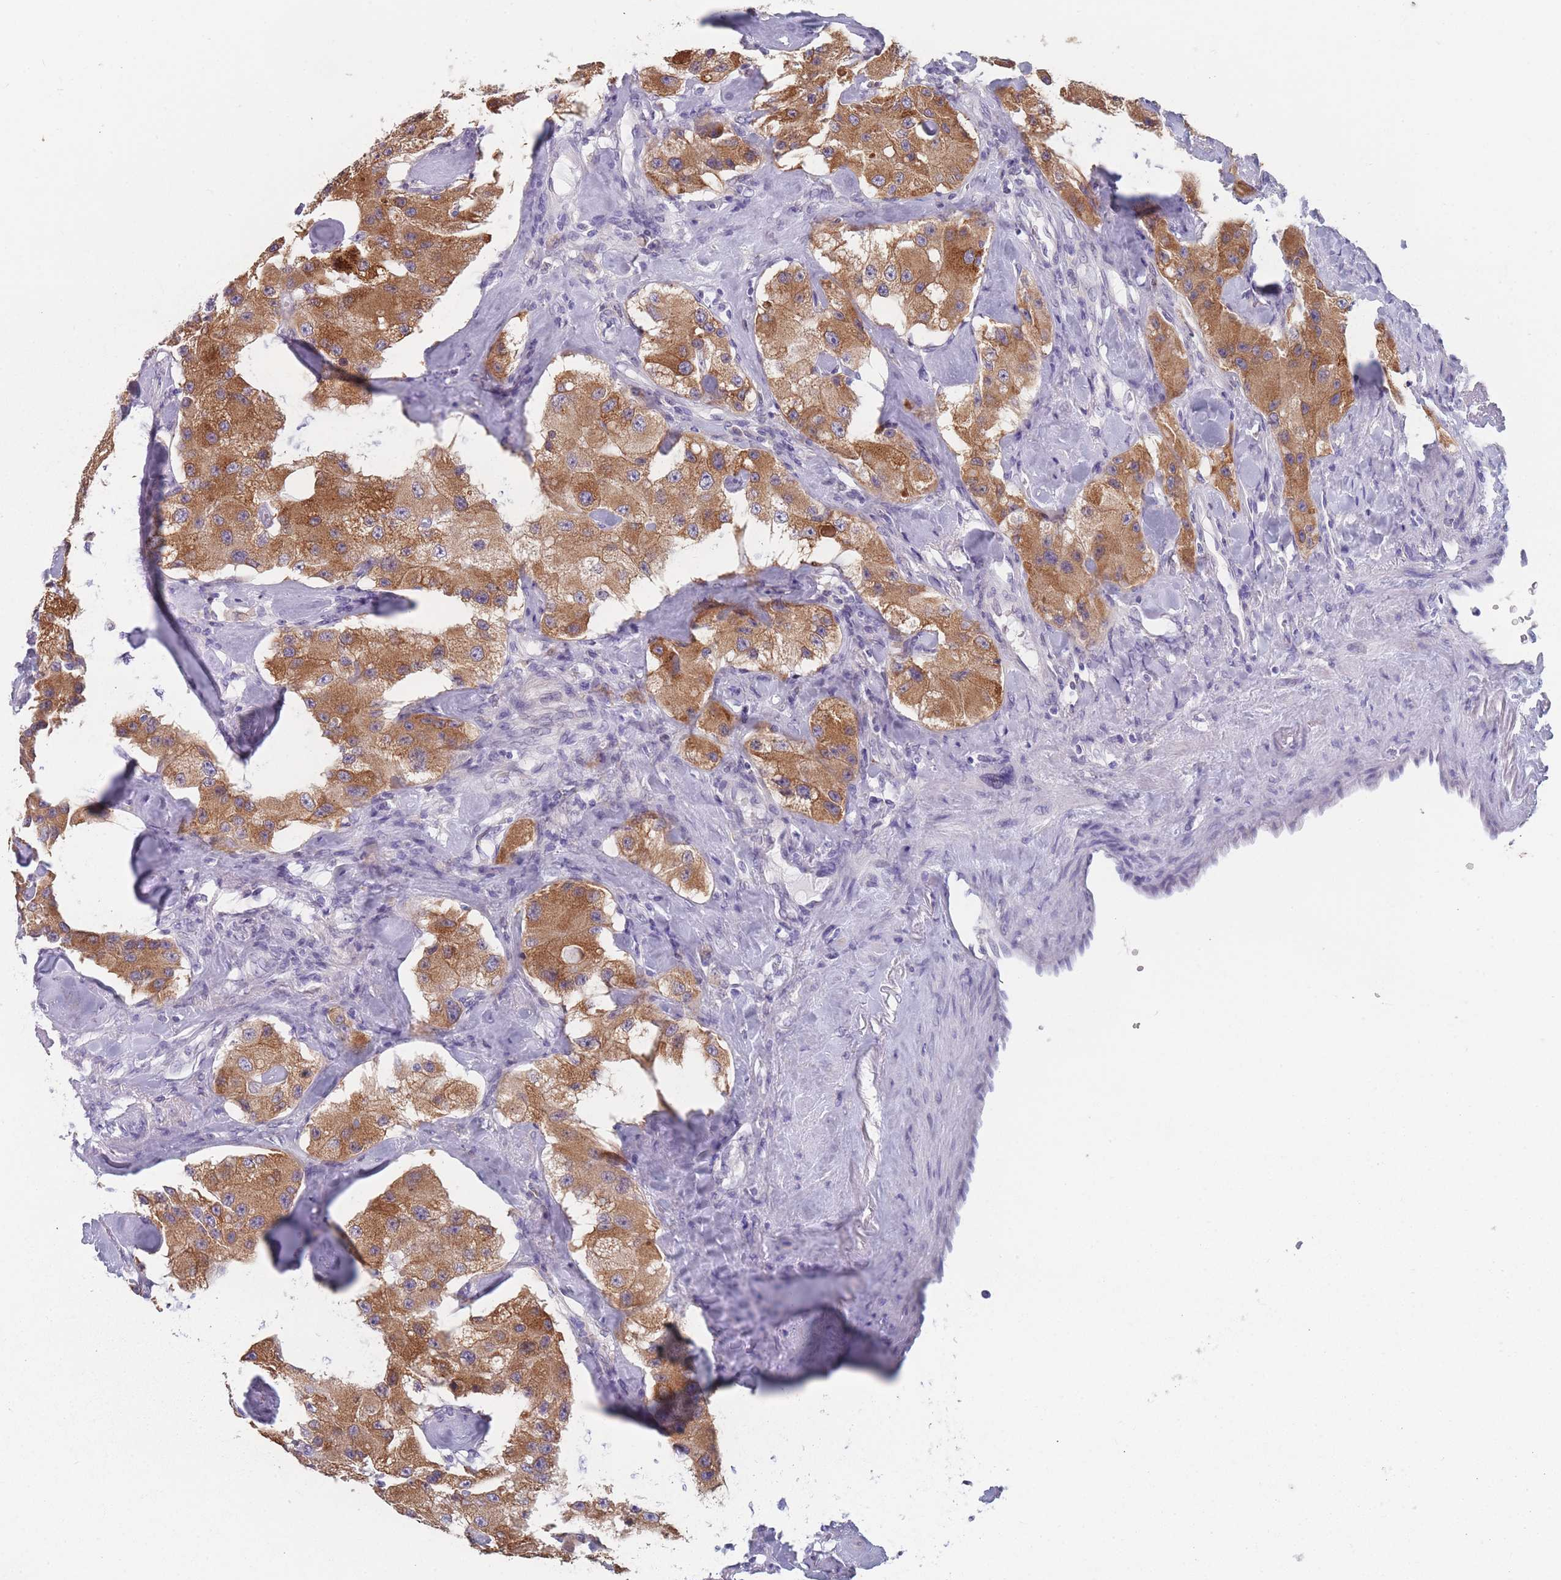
{"staining": {"intensity": "moderate", "quantity": ">75%", "location": "cytoplasmic/membranous"}, "tissue": "carcinoid", "cell_type": "Tumor cells", "image_type": "cancer", "snomed": [{"axis": "morphology", "description": "Carcinoid, malignant, NOS"}, {"axis": "topography", "description": "Pancreas"}], "caption": "The histopathology image displays immunohistochemical staining of carcinoid. There is moderate cytoplasmic/membranous staining is present in approximately >75% of tumor cells.", "gene": "TMED10", "patient": {"sex": "male", "age": 41}}